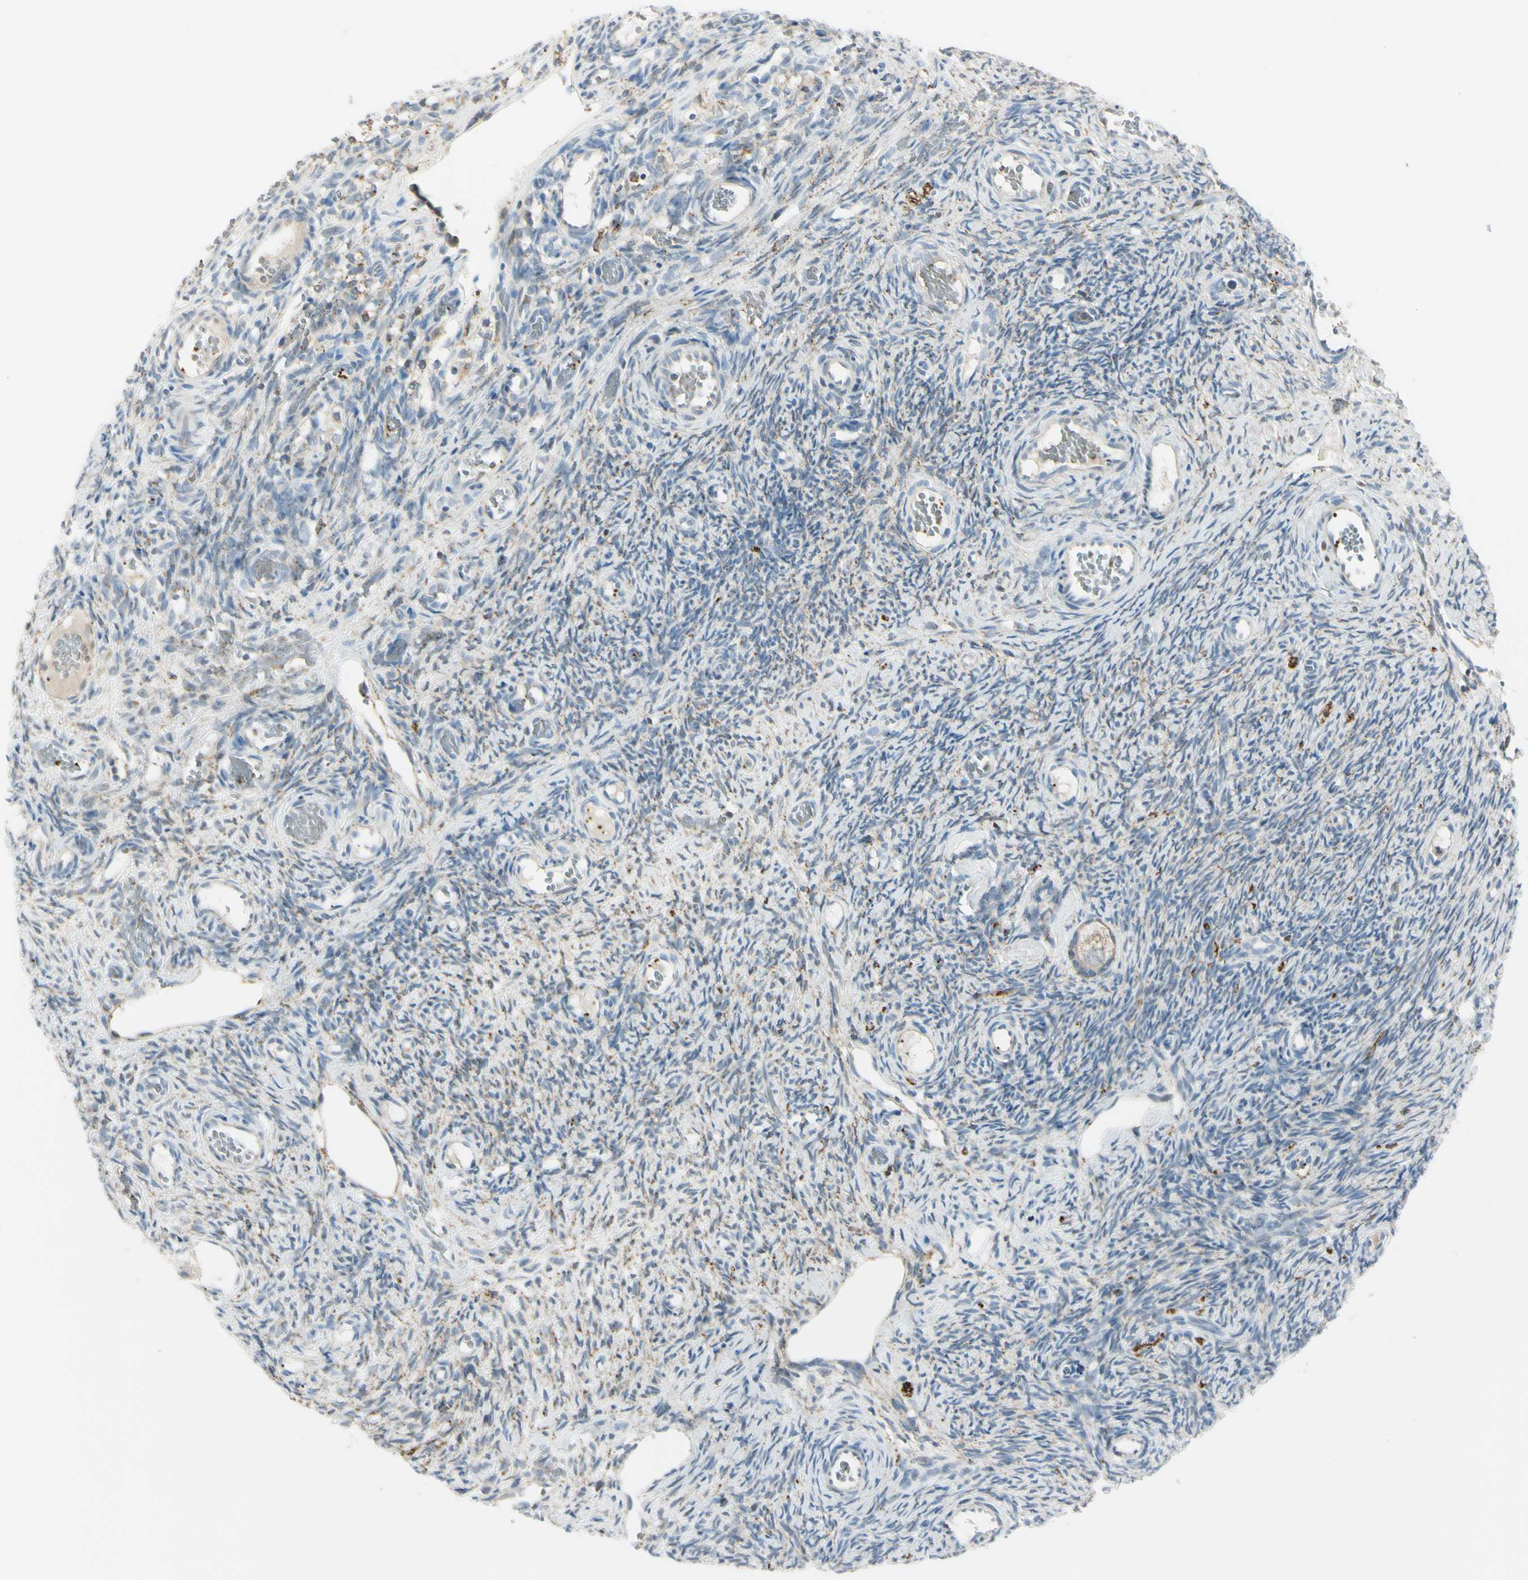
{"staining": {"intensity": "weak", "quantity": ">75%", "location": "cytoplasmic/membranous"}, "tissue": "ovary", "cell_type": "Follicle cells", "image_type": "normal", "snomed": [{"axis": "morphology", "description": "Normal tissue, NOS"}, {"axis": "topography", "description": "Ovary"}], "caption": "Immunohistochemistry of benign human ovary shows low levels of weak cytoplasmic/membranous positivity in approximately >75% of follicle cells.", "gene": "CYRIB", "patient": {"sex": "female", "age": 35}}